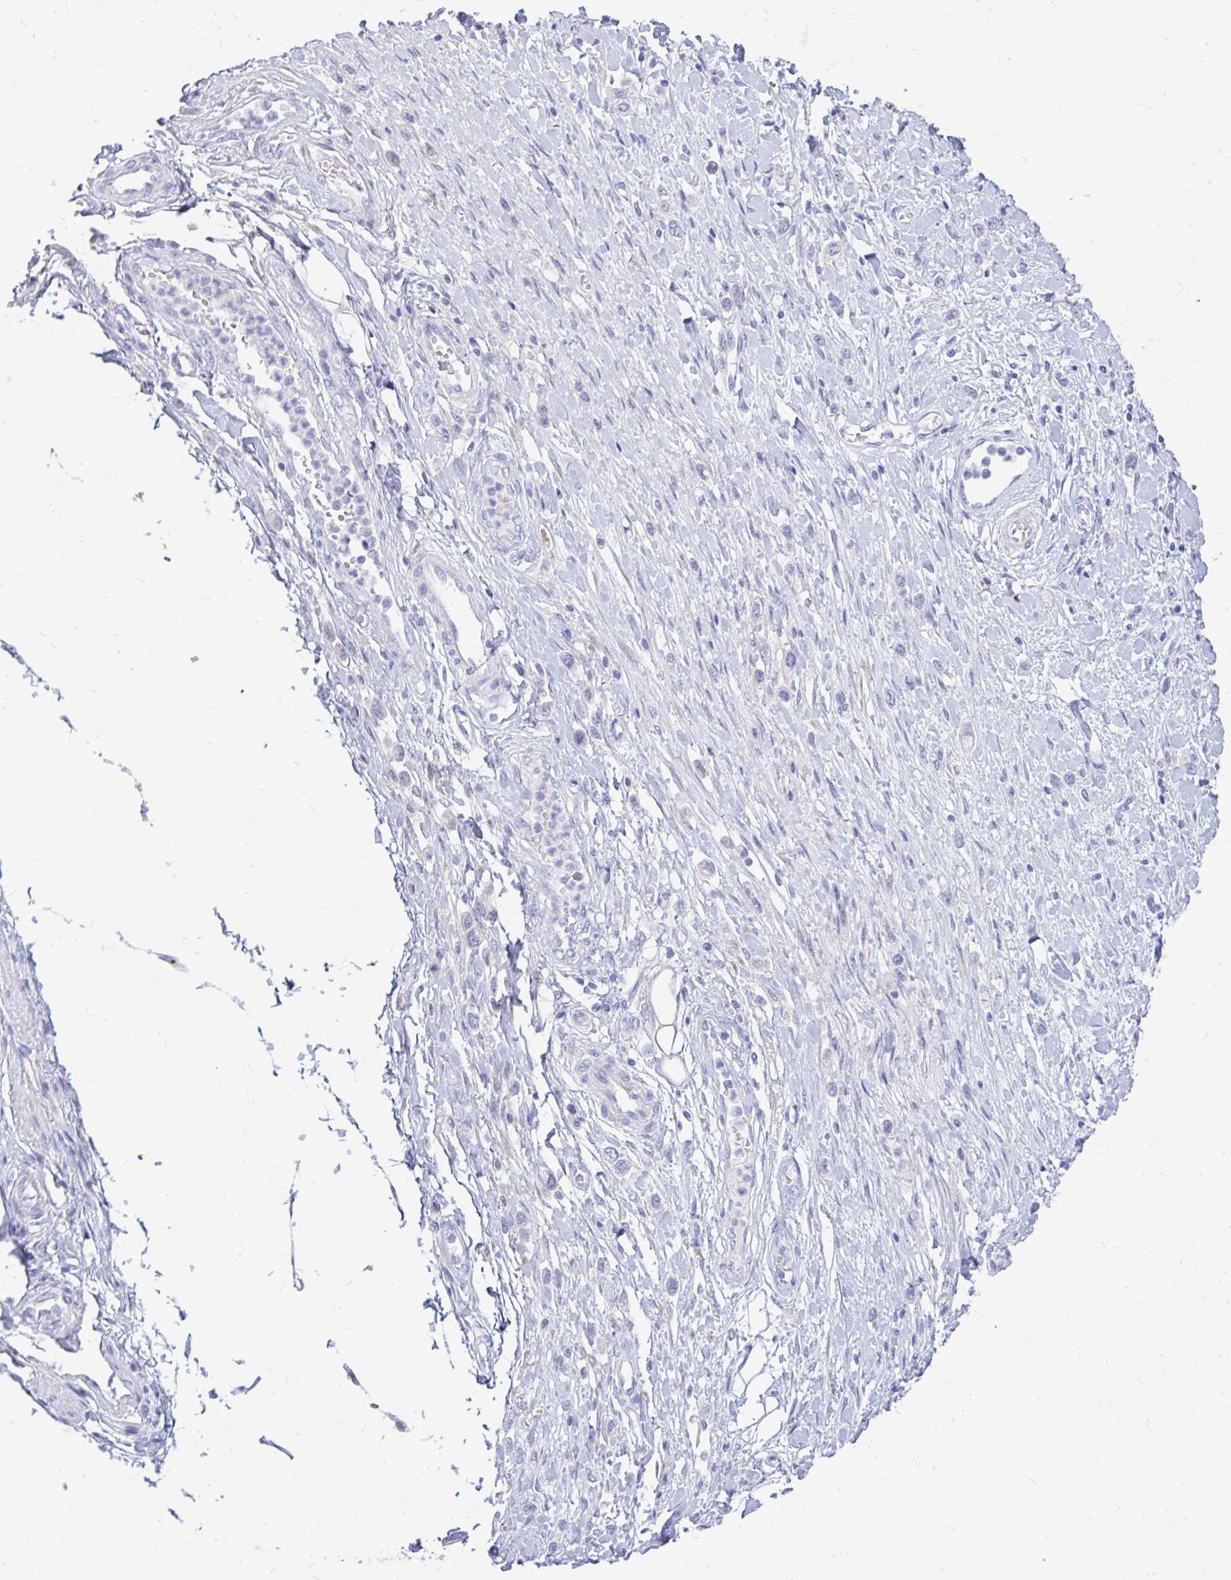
{"staining": {"intensity": "negative", "quantity": "none", "location": "none"}, "tissue": "stomach cancer", "cell_type": "Tumor cells", "image_type": "cancer", "snomed": [{"axis": "morphology", "description": "Adenocarcinoma, NOS"}, {"axis": "topography", "description": "Stomach"}], "caption": "Image shows no significant protein staining in tumor cells of stomach cancer (adenocarcinoma).", "gene": "IGSF5", "patient": {"sex": "female", "age": 65}}